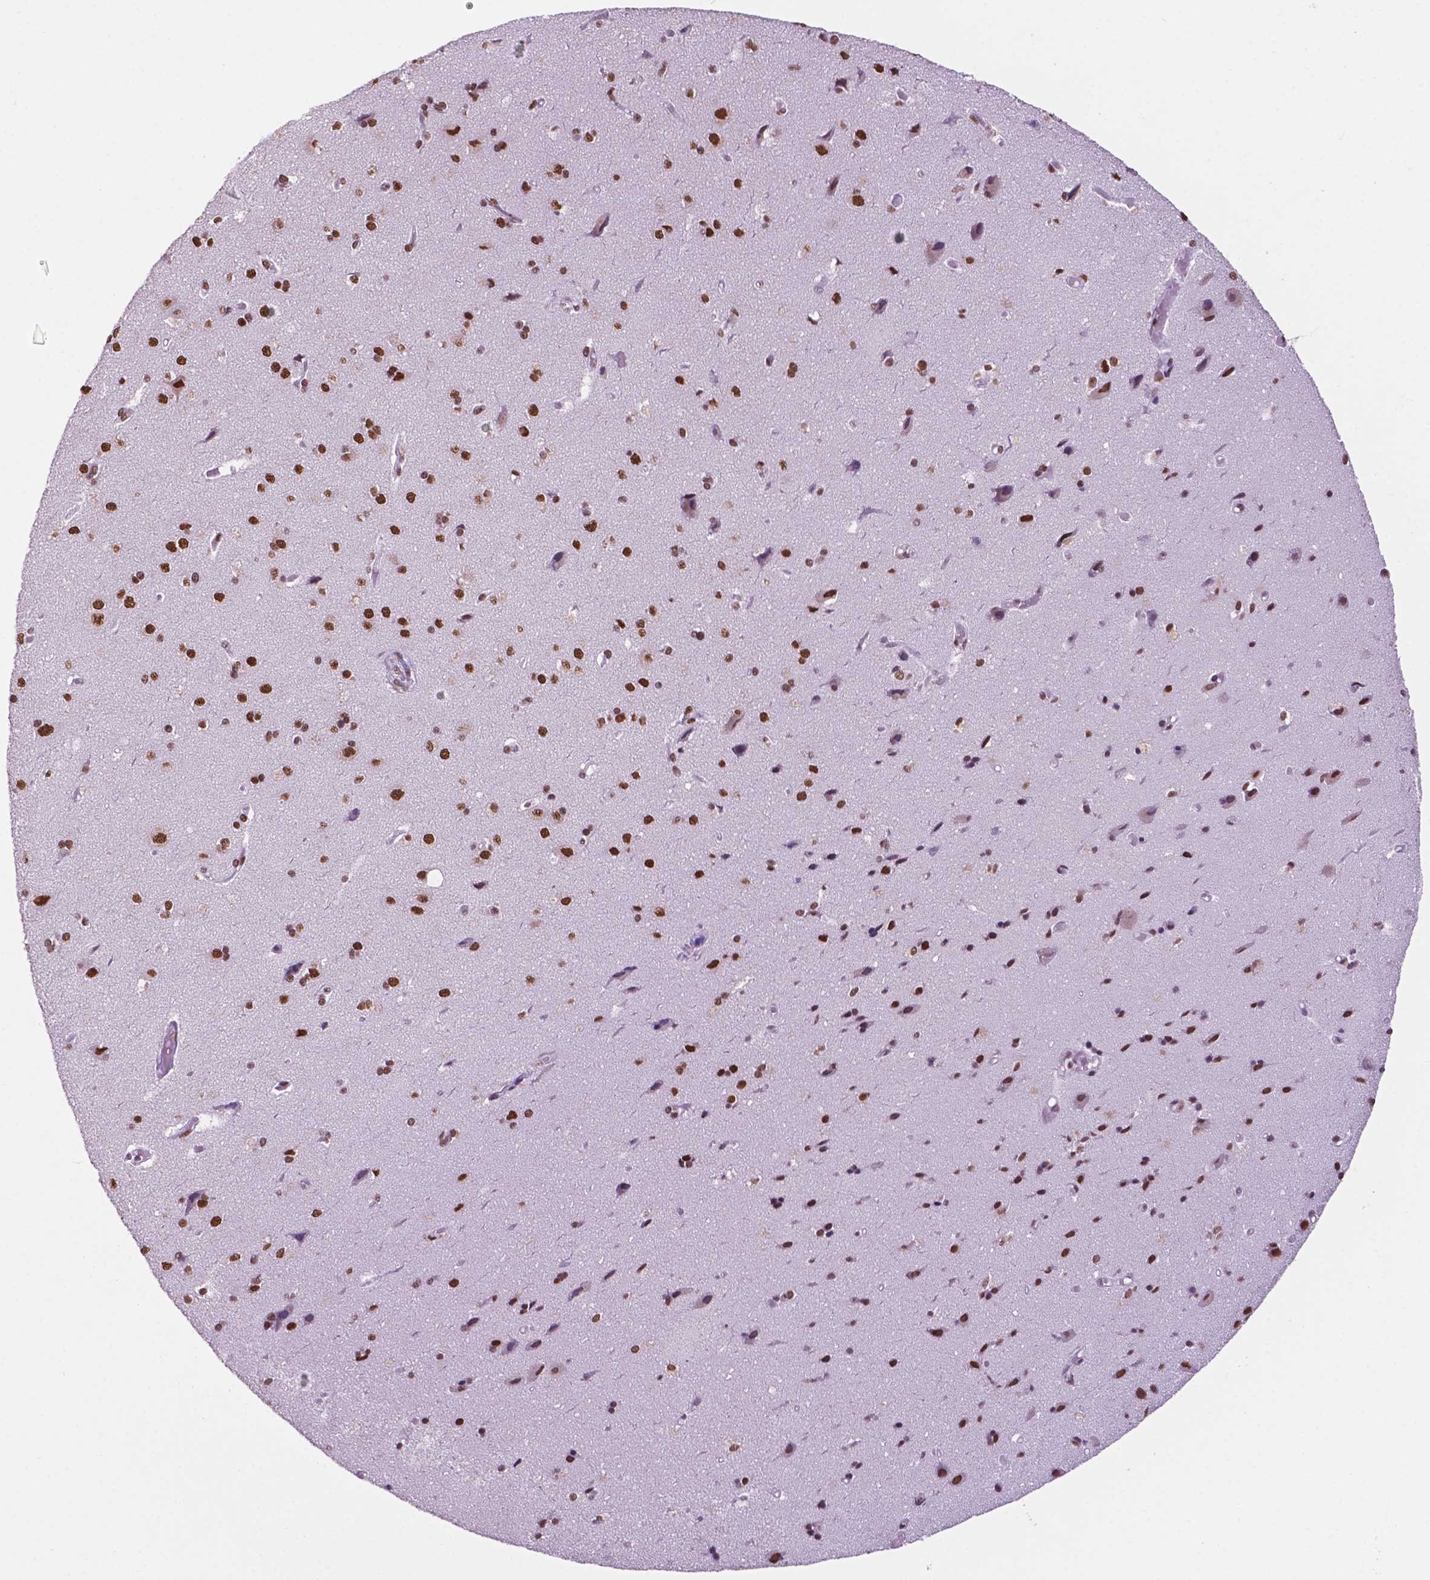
{"staining": {"intensity": "moderate", "quantity": "25%-75%", "location": "nuclear"}, "tissue": "cerebral cortex", "cell_type": "Endothelial cells", "image_type": "normal", "snomed": [{"axis": "morphology", "description": "Normal tissue, NOS"}, {"axis": "morphology", "description": "Glioma, malignant, High grade"}, {"axis": "topography", "description": "Cerebral cortex"}], "caption": "Moderate nuclear staining is appreciated in about 25%-75% of endothelial cells in benign cerebral cortex. The staining was performed using DAB (3,3'-diaminobenzidine) to visualize the protein expression in brown, while the nuclei were stained in blue with hematoxylin (Magnification: 20x).", "gene": "CCAR2", "patient": {"sex": "male", "age": 71}}